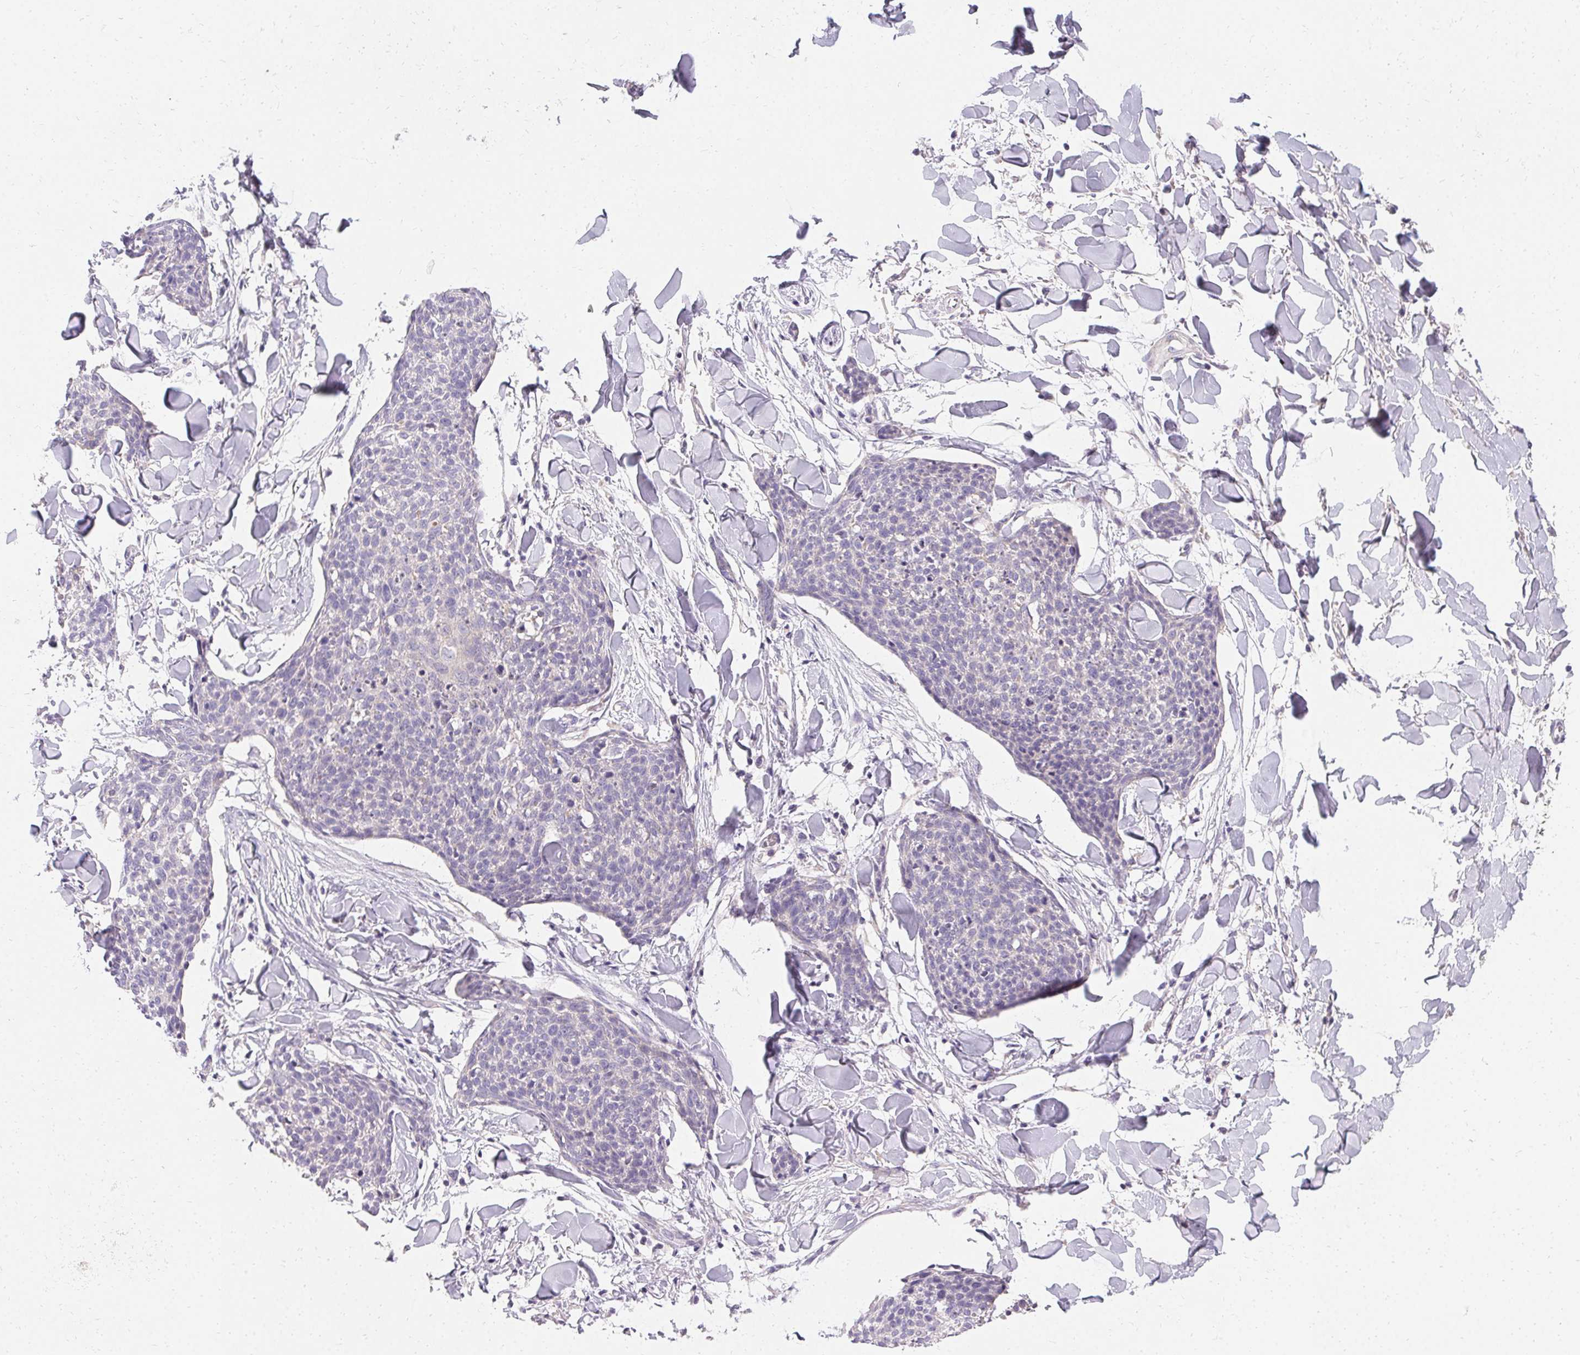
{"staining": {"intensity": "negative", "quantity": "none", "location": "none"}, "tissue": "skin cancer", "cell_type": "Tumor cells", "image_type": "cancer", "snomed": [{"axis": "morphology", "description": "Squamous cell carcinoma, NOS"}, {"axis": "topography", "description": "Skin"}, {"axis": "topography", "description": "Vulva"}], "caption": "This is a image of immunohistochemistry (IHC) staining of skin cancer (squamous cell carcinoma), which shows no staining in tumor cells.", "gene": "TRIP13", "patient": {"sex": "female", "age": 75}}